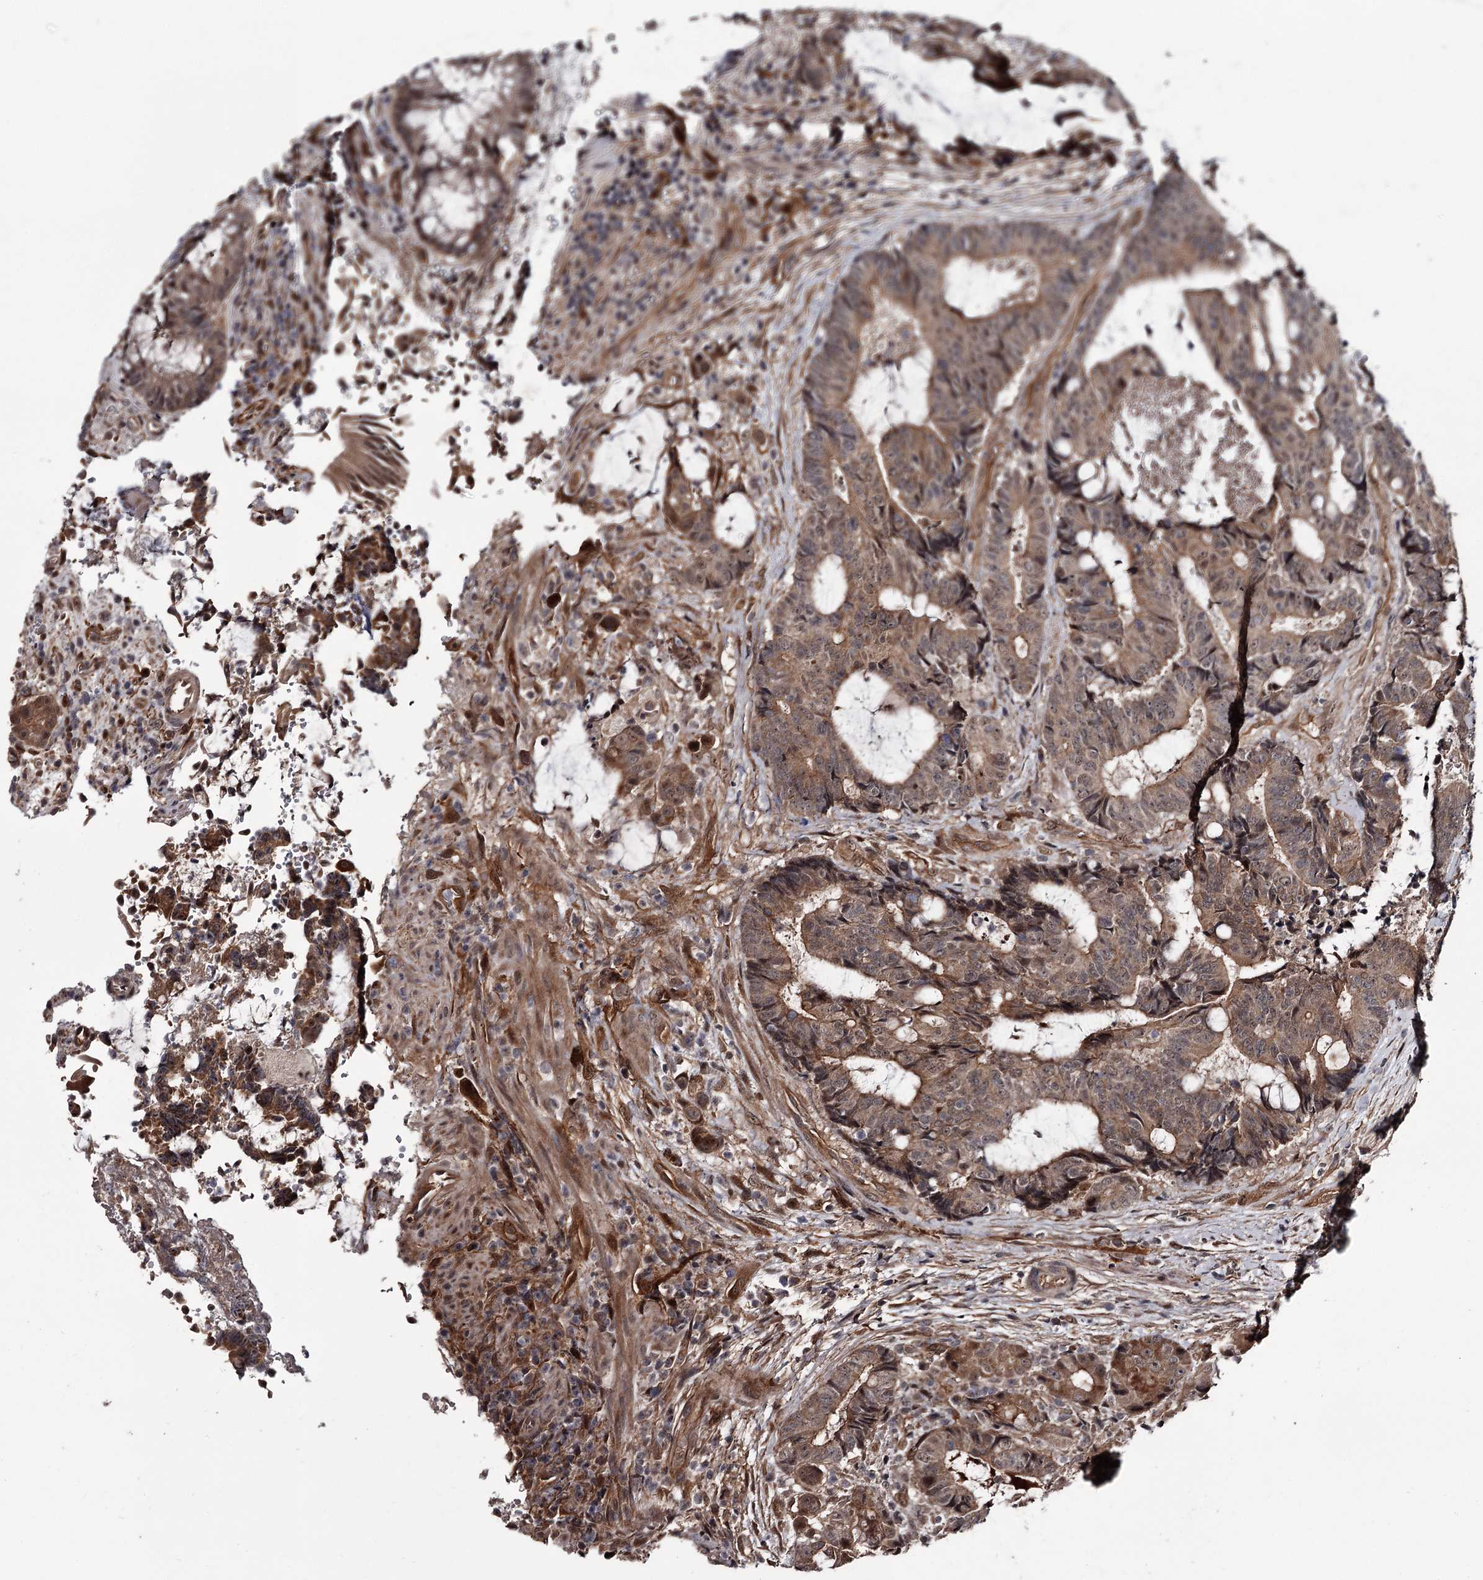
{"staining": {"intensity": "moderate", "quantity": ">75%", "location": "cytoplasmic/membranous,nuclear"}, "tissue": "colorectal cancer", "cell_type": "Tumor cells", "image_type": "cancer", "snomed": [{"axis": "morphology", "description": "Adenocarcinoma, NOS"}, {"axis": "topography", "description": "Rectum"}], "caption": "The immunohistochemical stain shows moderate cytoplasmic/membranous and nuclear expression in tumor cells of colorectal cancer tissue.", "gene": "CDC42EP2", "patient": {"sex": "male", "age": 69}}